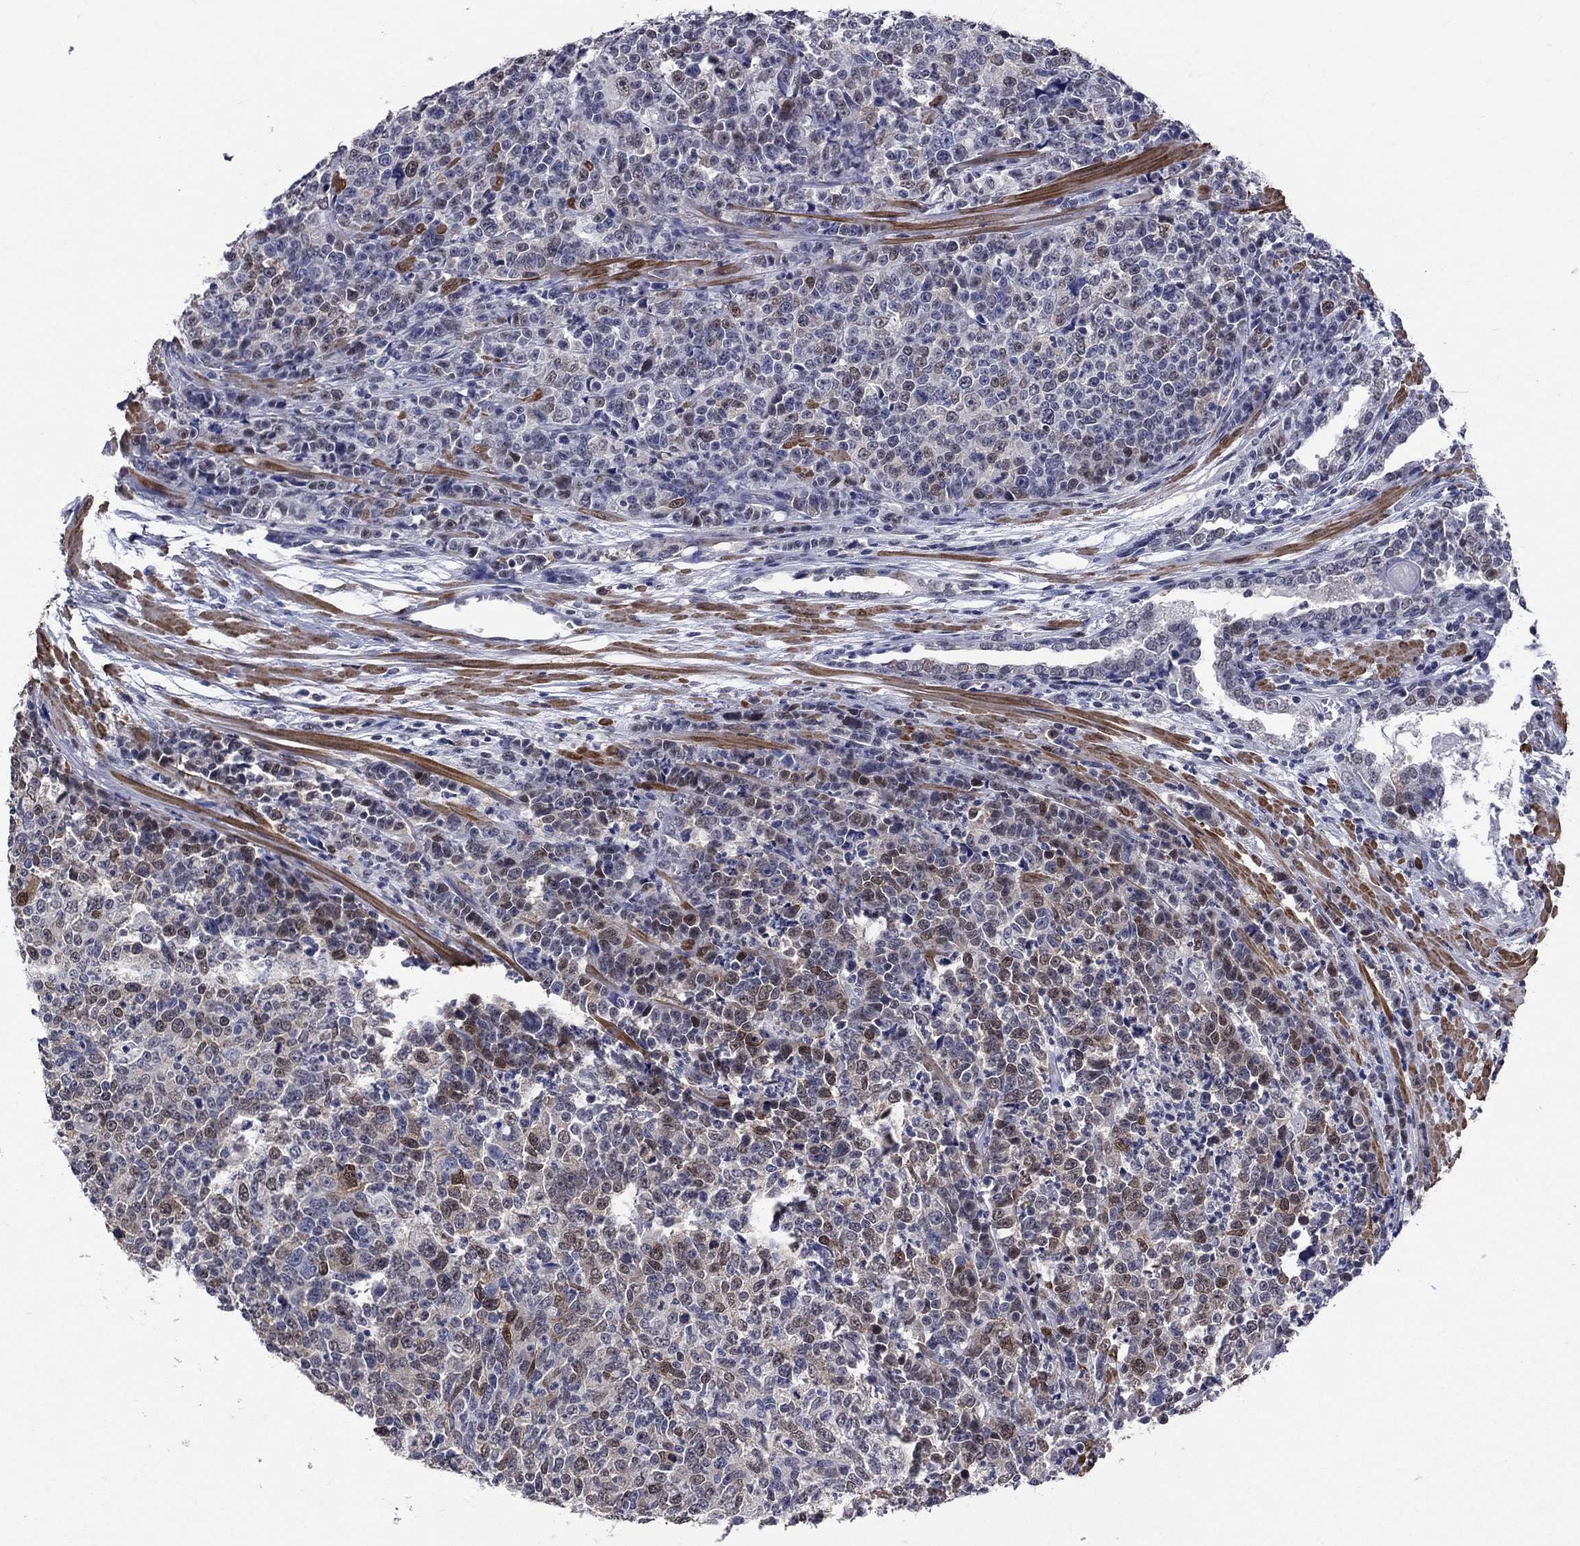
{"staining": {"intensity": "weak", "quantity": "<25%", "location": "cytoplasmic/membranous,nuclear"}, "tissue": "prostate cancer", "cell_type": "Tumor cells", "image_type": "cancer", "snomed": [{"axis": "morphology", "description": "Adenocarcinoma, NOS"}, {"axis": "topography", "description": "Prostate"}], "caption": "A photomicrograph of prostate adenocarcinoma stained for a protein displays no brown staining in tumor cells. Nuclei are stained in blue.", "gene": "TYMS", "patient": {"sex": "male", "age": 67}}